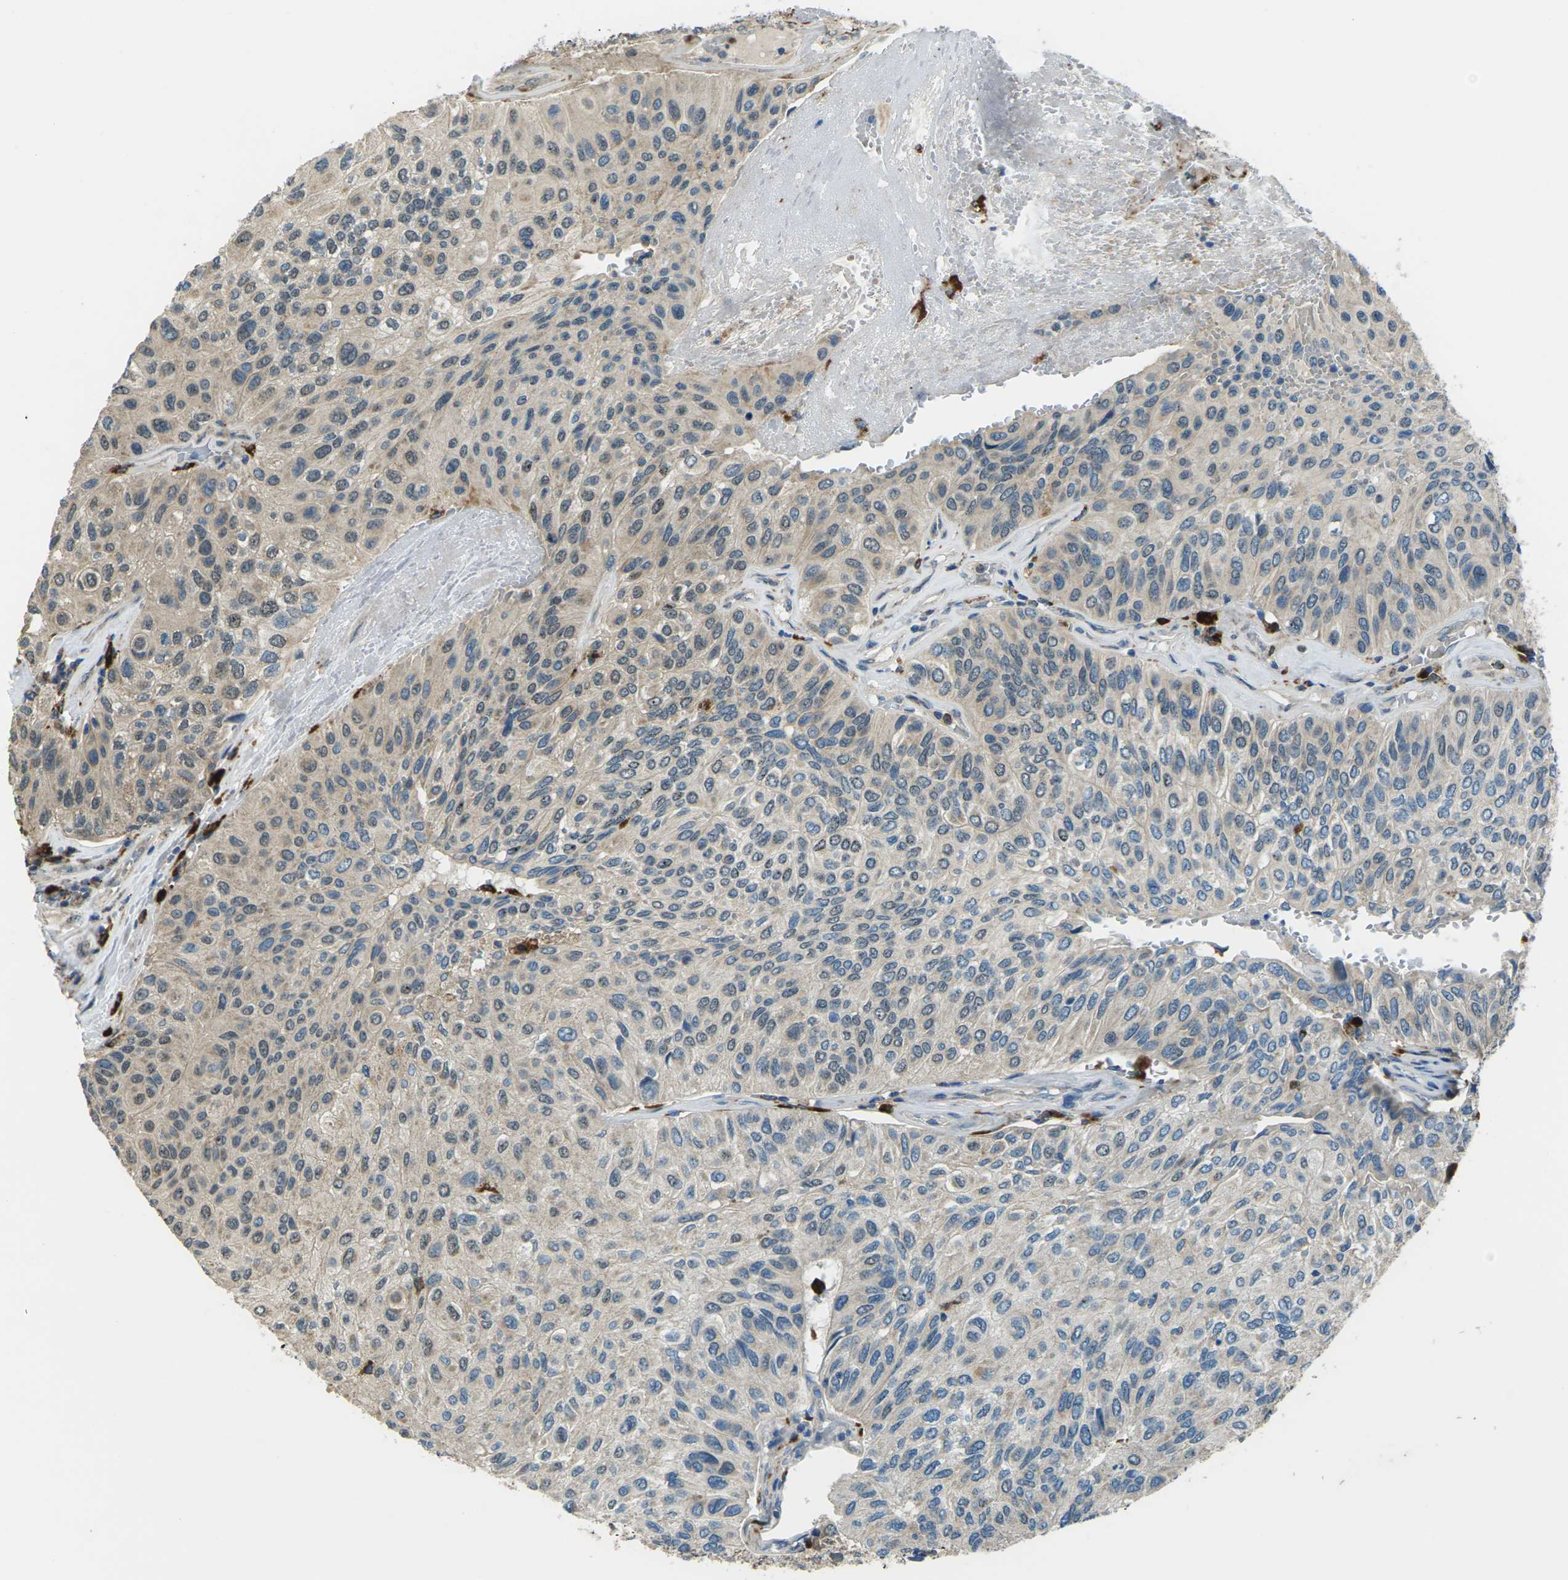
{"staining": {"intensity": "weak", "quantity": "25%-75%", "location": "cytoplasmic/membranous"}, "tissue": "urothelial cancer", "cell_type": "Tumor cells", "image_type": "cancer", "snomed": [{"axis": "morphology", "description": "Urothelial carcinoma, High grade"}, {"axis": "topography", "description": "Urinary bladder"}], "caption": "About 25%-75% of tumor cells in human high-grade urothelial carcinoma display weak cytoplasmic/membranous protein expression as visualized by brown immunohistochemical staining.", "gene": "SLC31A2", "patient": {"sex": "male", "age": 66}}